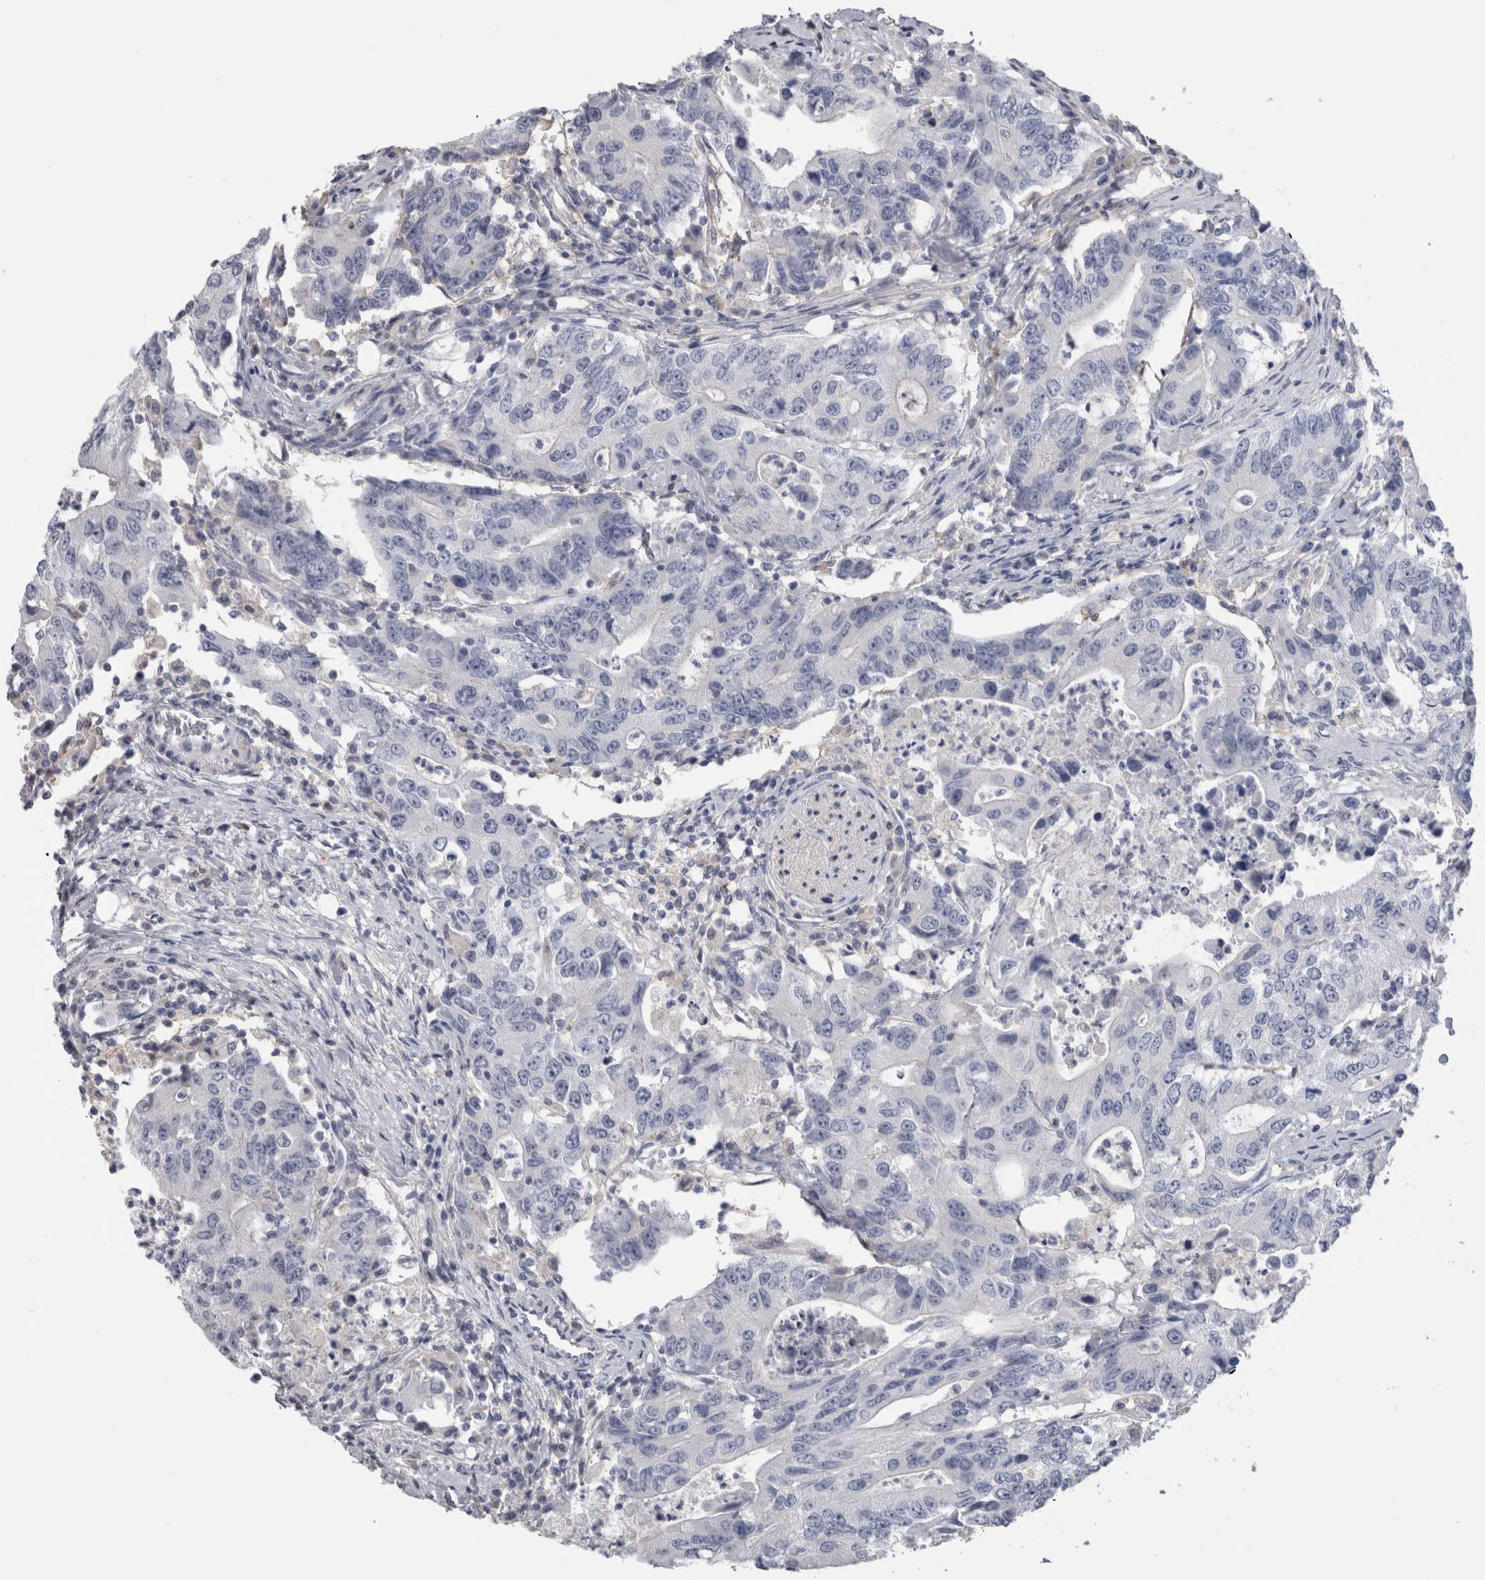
{"staining": {"intensity": "negative", "quantity": "none", "location": "none"}, "tissue": "colorectal cancer", "cell_type": "Tumor cells", "image_type": "cancer", "snomed": [{"axis": "morphology", "description": "Adenocarcinoma, NOS"}, {"axis": "topography", "description": "Colon"}], "caption": "Immunohistochemistry (IHC) photomicrograph of neoplastic tissue: human colorectal cancer (adenocarcinoma) stained with DAB (3,3'-diaminobenzidine) shows no significant protein expression in tumor cells. (Stains: DAB (3,3'-diaminobenzidine) immunohistochemistry (IHC) with hematoxylin counter stain, Microscopy: brightfield microscopy at high magnification).", "gene": "SCRN1", "patient": {"sex": "female", "age": 77}}